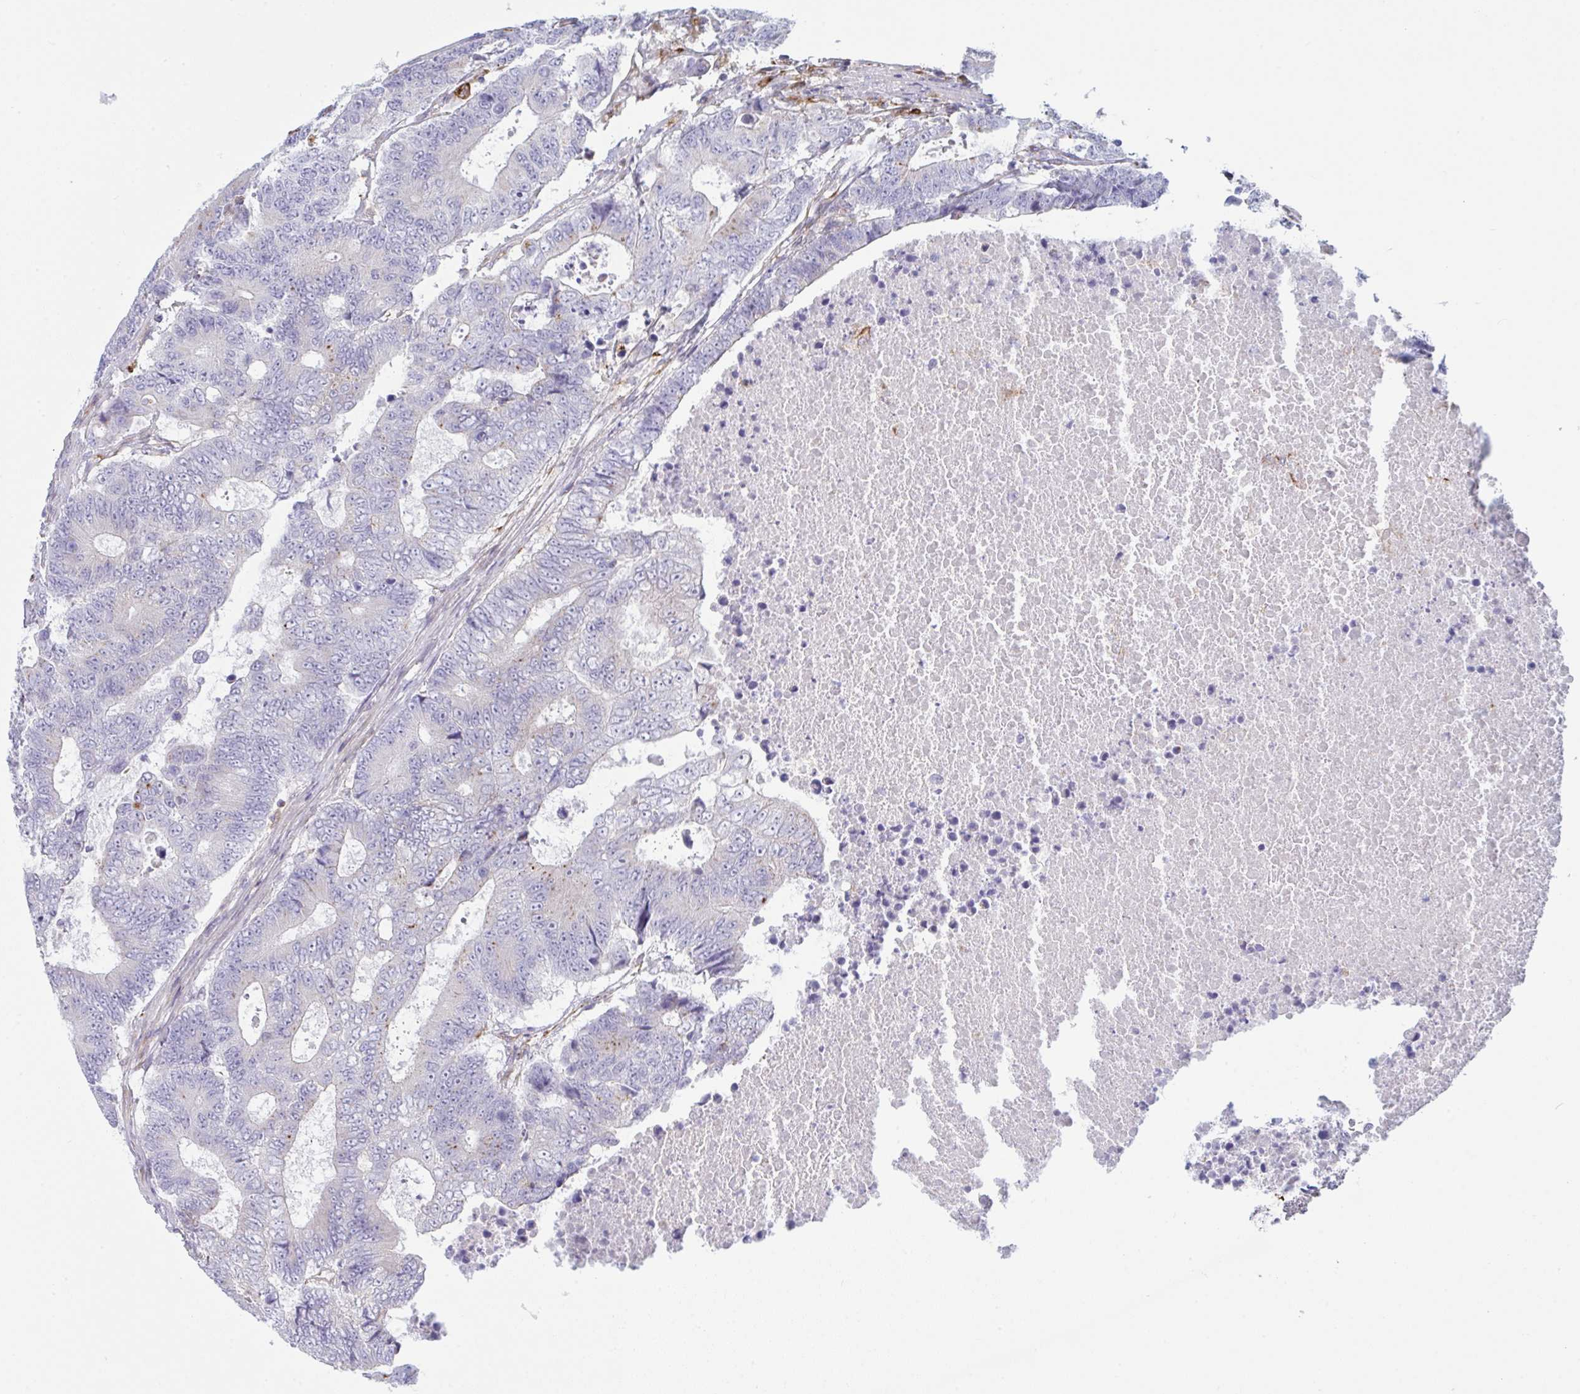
{"staining": {"intensity": "negative", "quantity": "none", "location": "none"}, "tissue": "colorectal cancer", "cell_type": "Tumor cells", "image_type": "cancer", "snomed": [{"axis": "morphology", "description": "Adenocarcinoma, NOS"}, {"axis": "topography", "description": "Colon"}], "caption": "A high-resolution image shows IHC staining of colorectal cancer (adenocarcinoma), which displays no significant staining in tumor cells. (DAB IHC, high magnification).", "gene": "DCBLD1", "patient": {"sex": "female", "age": 48}}